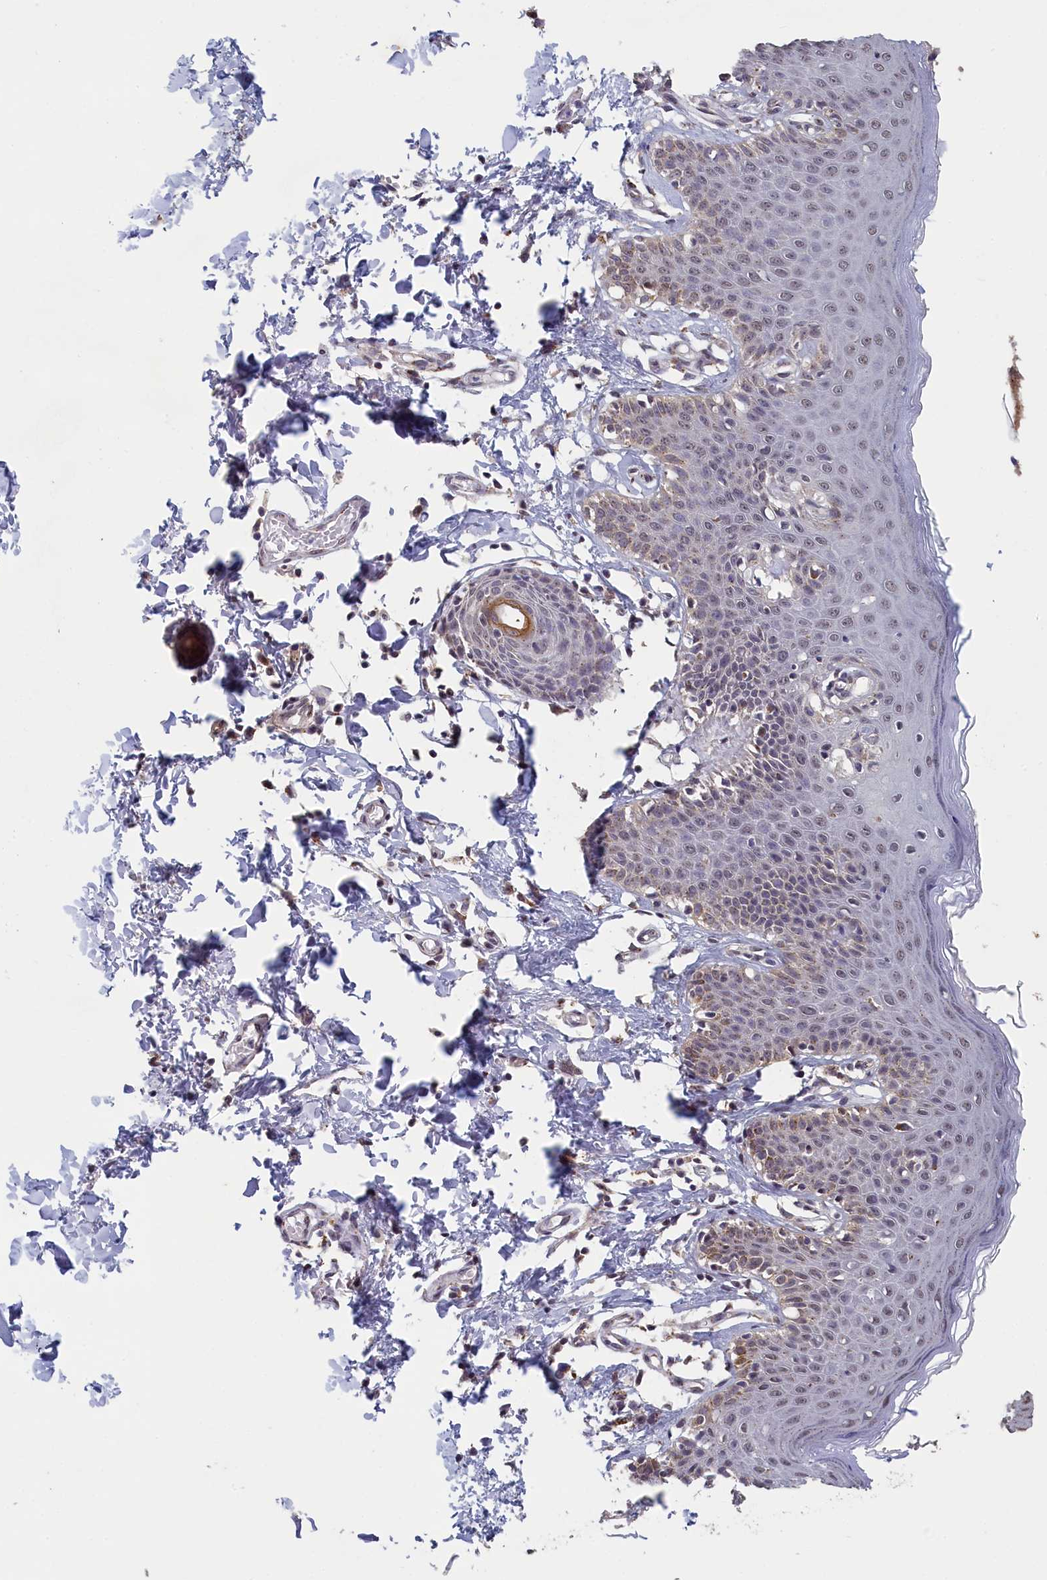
{"staining": {"intensity": "moderate", "quantity": "25%-75%", "location": "cytoplasmic/membranous"}, "tissue": "skin", "cell_type": "Epidermal cells", "image_type": "normal", "snomed": [{"axis": "morphology", "description": "Normal tissue, NOS"}, {"axis": "topography", "description": "Vulva"}], "caption": "Skin was stained to show a protein in brown. There is medium levels of moderate cytoplasmic/membranous expression in about 25%-75% of epidermal cells.", "gene": "PIGQ", "patient": {"sex": "female", "age": 66}}